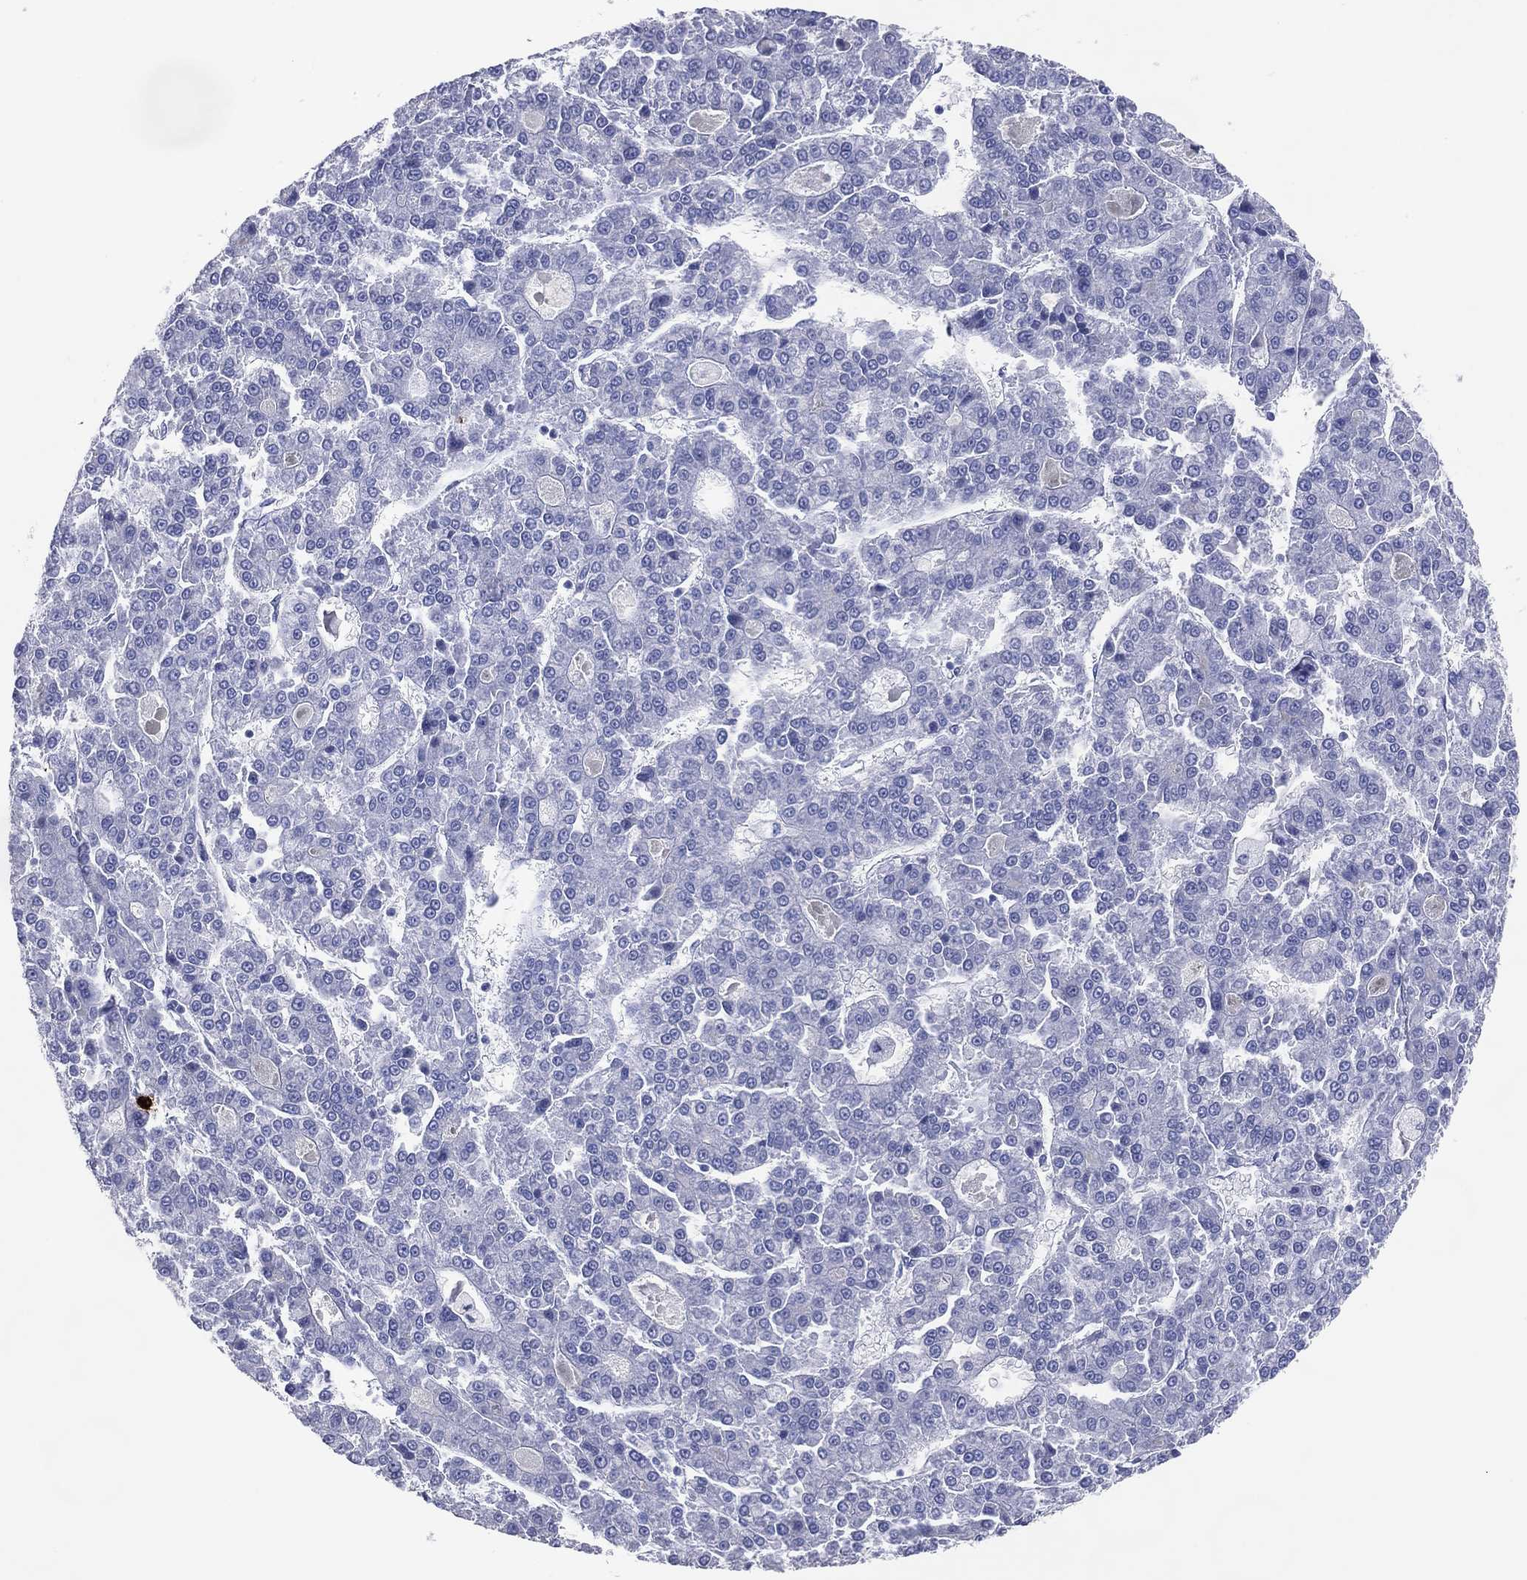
{"staining": {"intensity": "negative", "quantity": "none", "location": "none"}, "tissue": "liver cancer", "cell_type": "Tumor cells", "image_type": "cancer", "snomed": [{"axis": "morphology", "description": "Carcinoma, Hepatocellular, NOS"}, {"axis": "topography", "description": "Liver"}], "caption": "A photomicrograph of human liver cancer (hepatocellular carcinoma) is negative for staining in tumor cells. (IHC, brightfield microscopy, high magnification).", "gene": "CFAP58", "patient": {"sex": "male", "age": 70}}